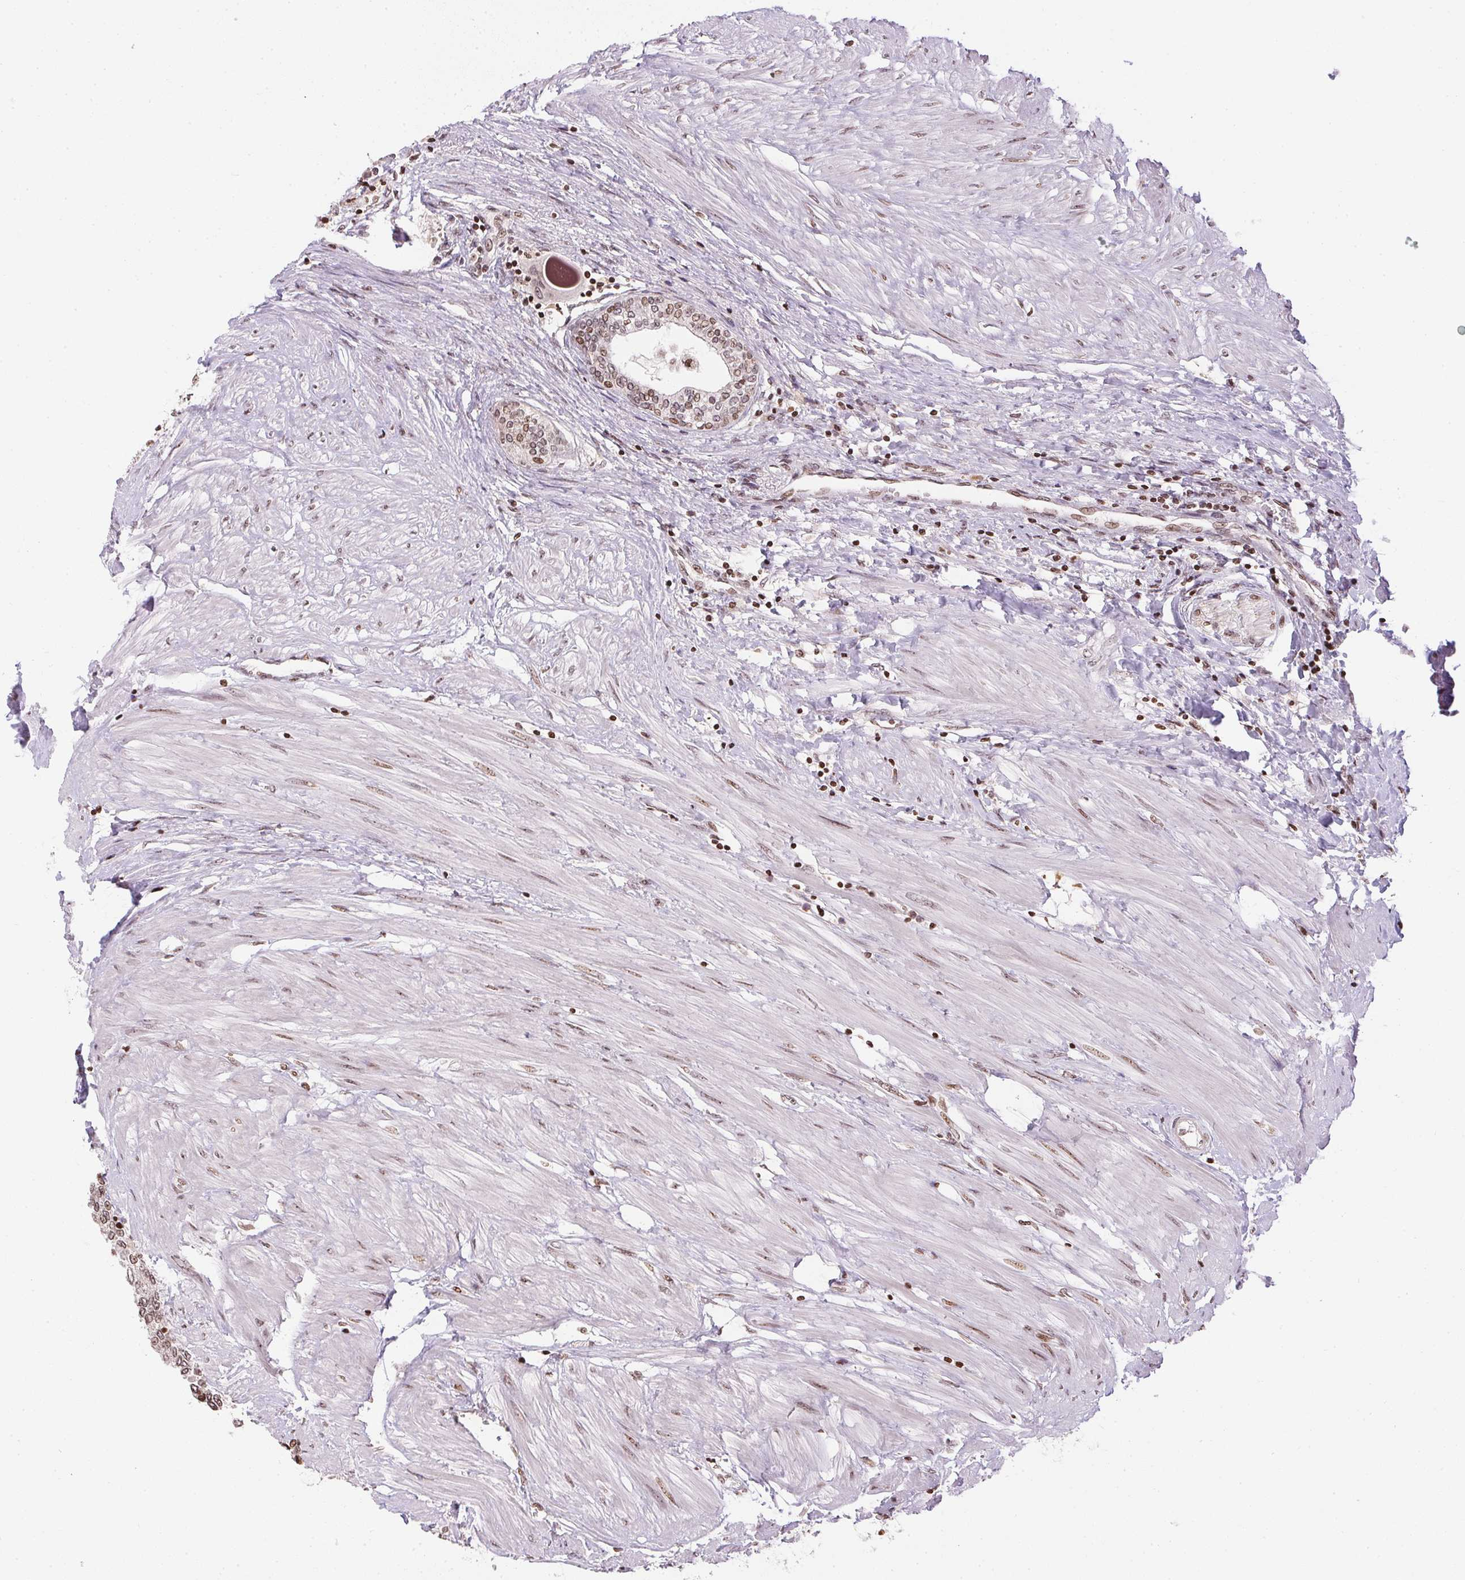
{"staining": {"intensity": "moderate", "quantity": ">75%", "location": "nuclear"}, "tissue": "prostate", "cell_type": "Glandular cells", "image_type": "normal", "snomed": [{"axis": "morphology", "description": "Normal tissue, NOS"}, {"axis": "topography", "description": "Prostate"}], "caption": "The histopathology image displays staining of benign prostate, revealing moderate nuclear protein positivity (brown color) within glandular cells. (Brightfield microscopy of DAB IHC at high magnification).", "gene": "RNF181", "patient": {"sex": "male", "age": 55}}